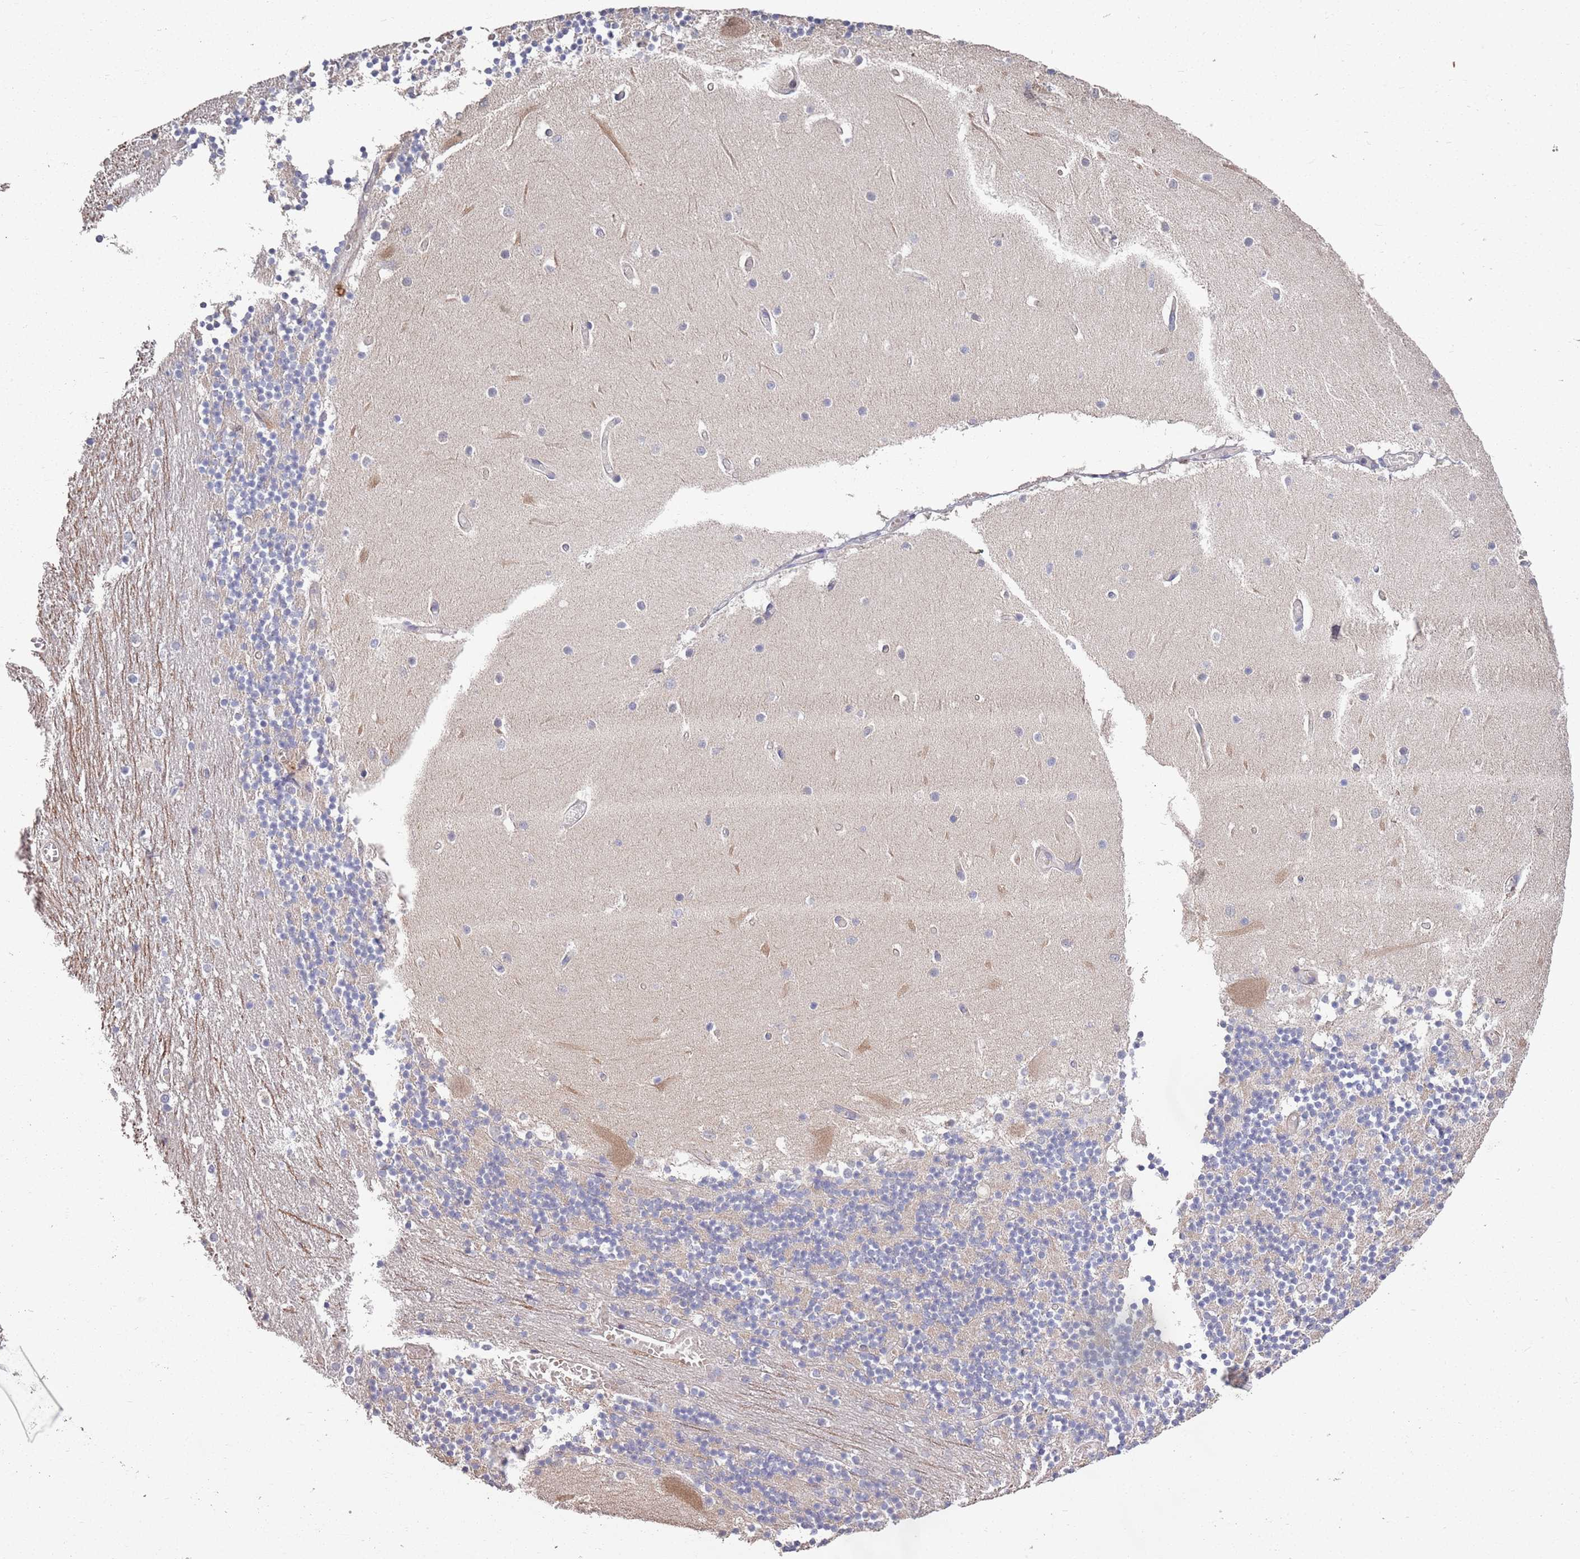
{"staining": {"intensity": "negative", "quantity": "none", "location": "none"}, "tissue": "cerebellum", "cell_type": "Cells in granular layer", "image_type": "normal", "snomed": [{"axis": "morphology", "description": "Normal tissue, NOS"}, {"axis": "topography", "description": "Cerebellum"}], "caption": "IHC of unremarkable cerebellum demonstrates no staining in cells in granular layer.", "gene": "MARVELD2", "patient": {"sex": "female", "age": 28}}